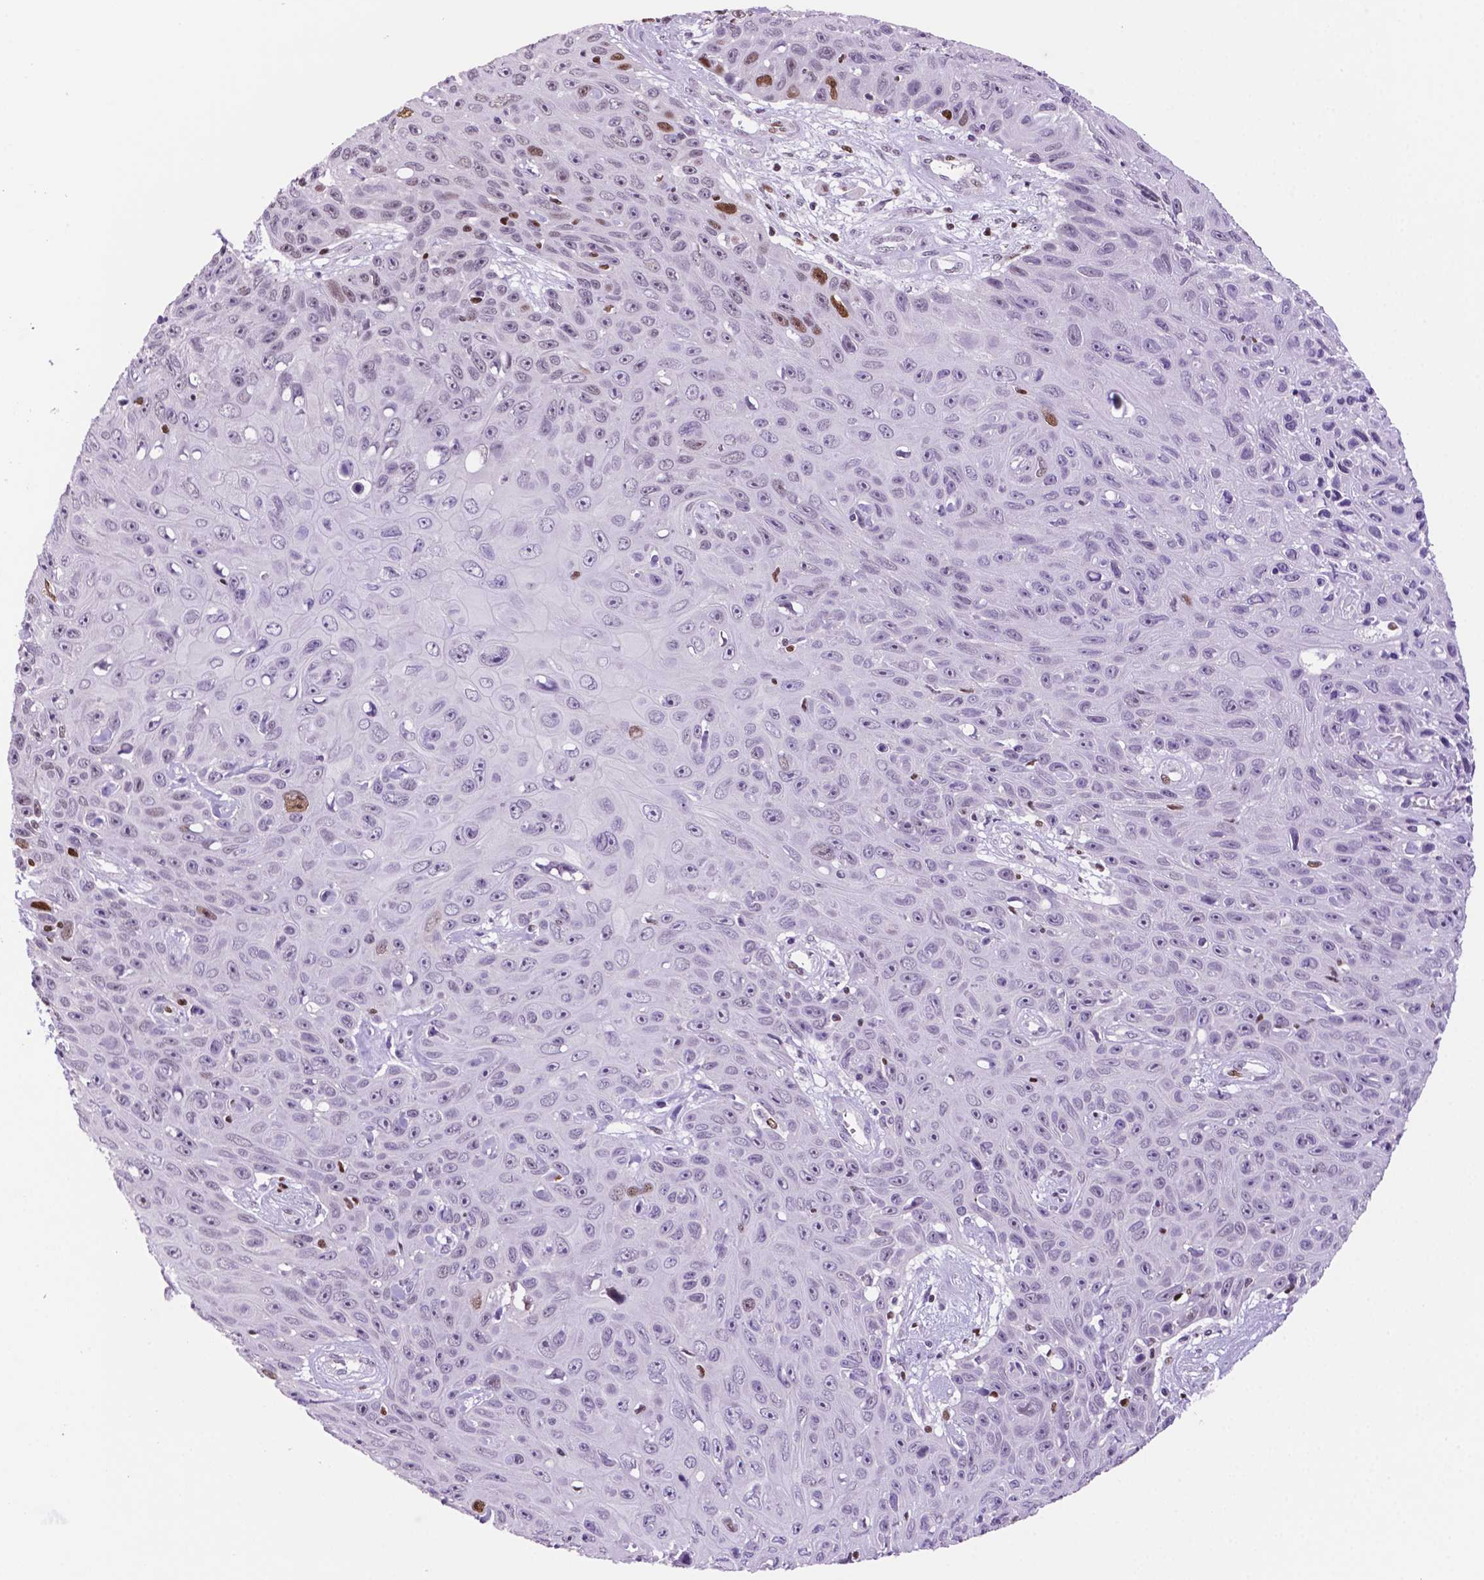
{"staining": {"intensity": "moderate", "quantity": "<25%", "location": "nuclear"}, "tissue": "skin cancer", "cell_type": "Tumor cells", "image_type": "cancer", "snomed": [{"axis": "morphology", "description": "Squamous cell carcinoma, NOS"}, {"axis": "topography", "description": "Skin"}], "caption": "Skin squamous cell carcinoma was stained to show a protein in brown. There is low levels of moderate nuclear staining in about <25% of tumor cells.", "gene": "NCAPH2", "patient": {"sex": "male", "age": 82}}